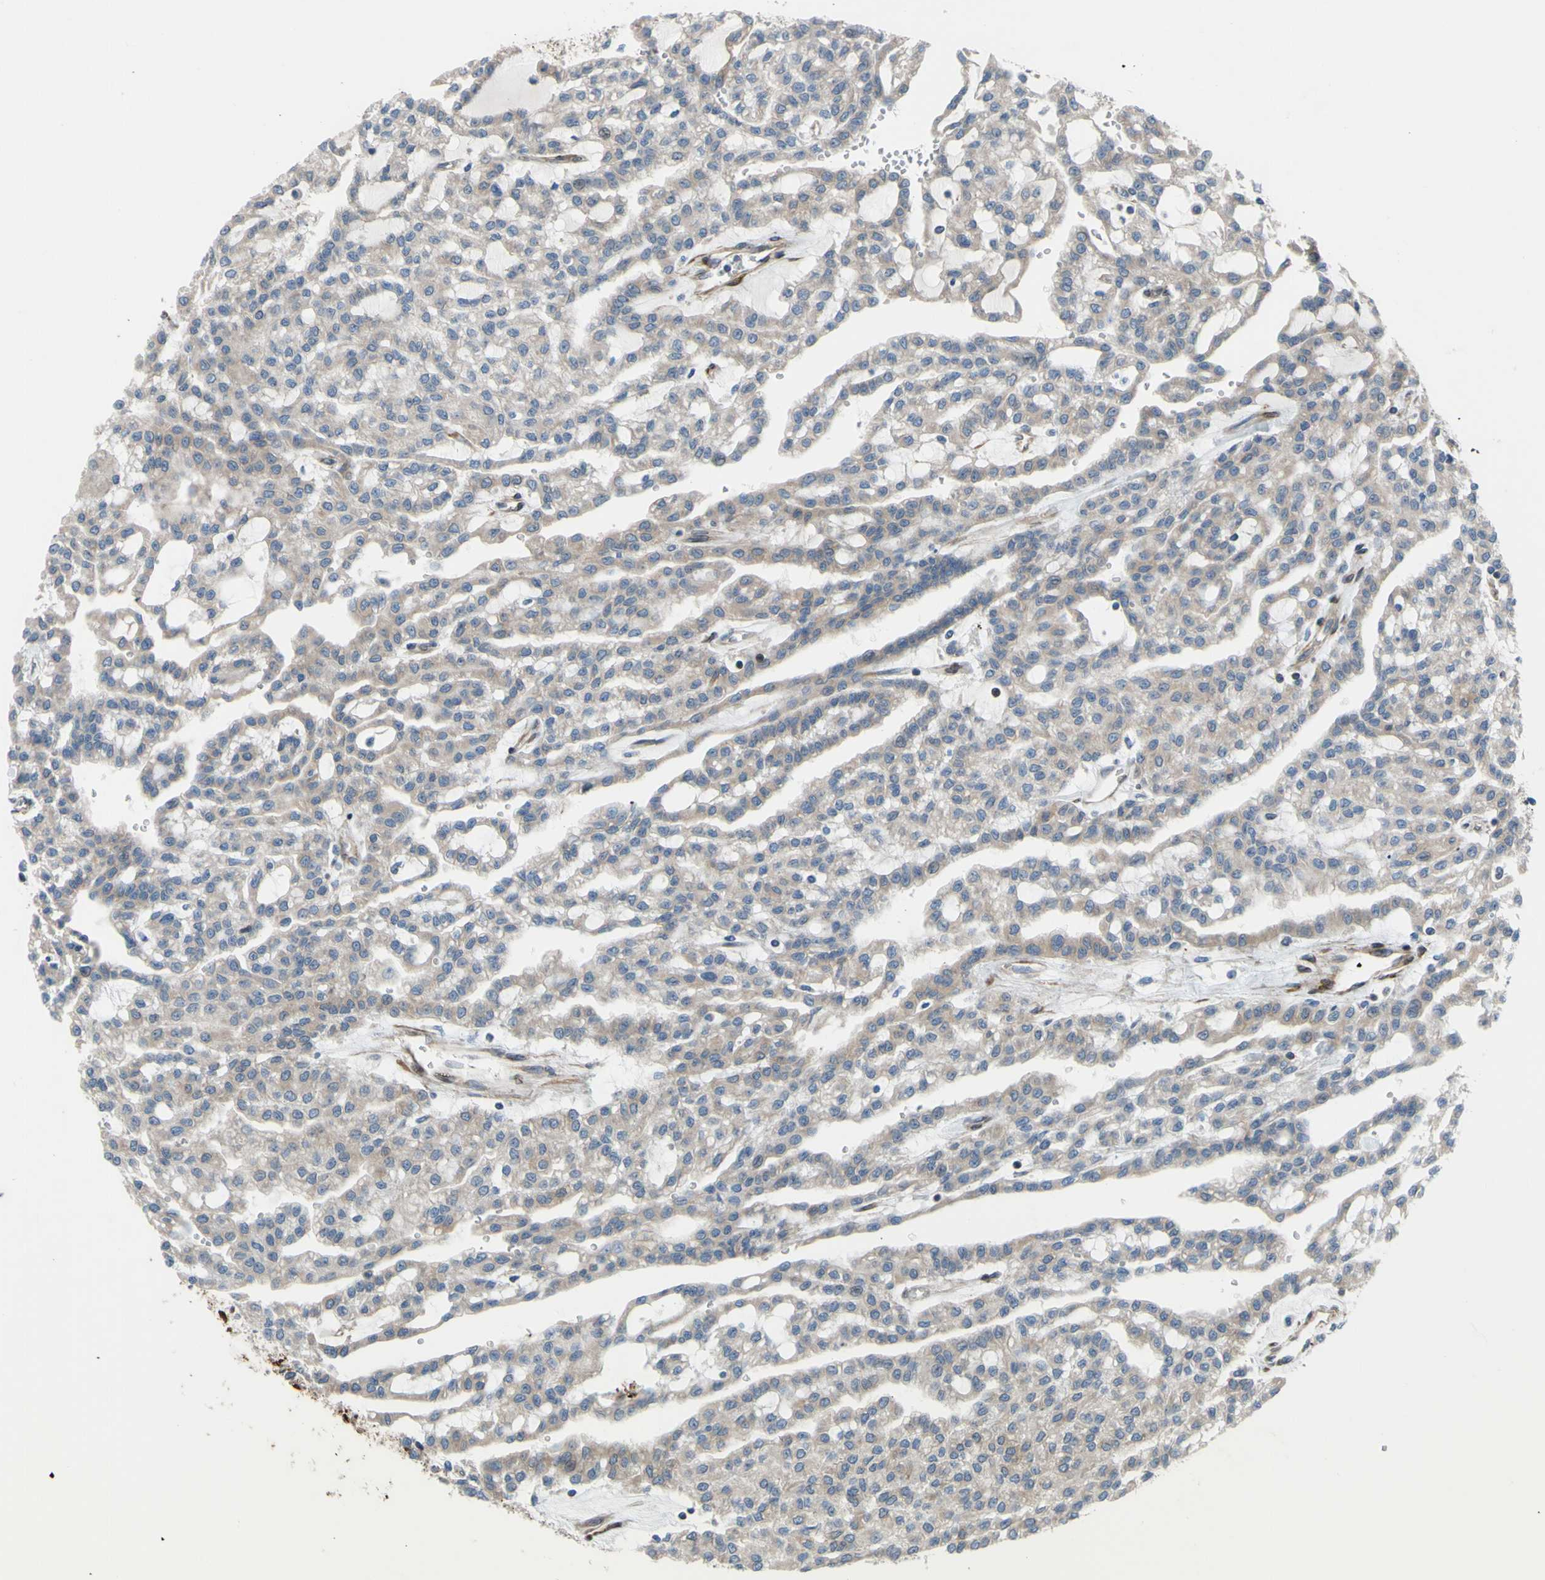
{"staining": {"intensity": "weak", "quantity": "<25%", "location": "cytoplasmic/membranous"}, "tissue": "renal cancer", "cell_type": "Tumor cells", "image_type": "cancer", "snomed": [{"axis": "morphology", "description": "Adenocarcinoma, NOS"}, {"axis": "topography", "description": "Kidney"}], "caption": "Immunohistochemical staining of human renal adenocarcinoma demonstrates no significant expression in tumor cells. (DAB immunohistochemistry with hematoxylin counter stain).", "gene": "PRAF2", "patient": {"sex": "male", "age": 63}}